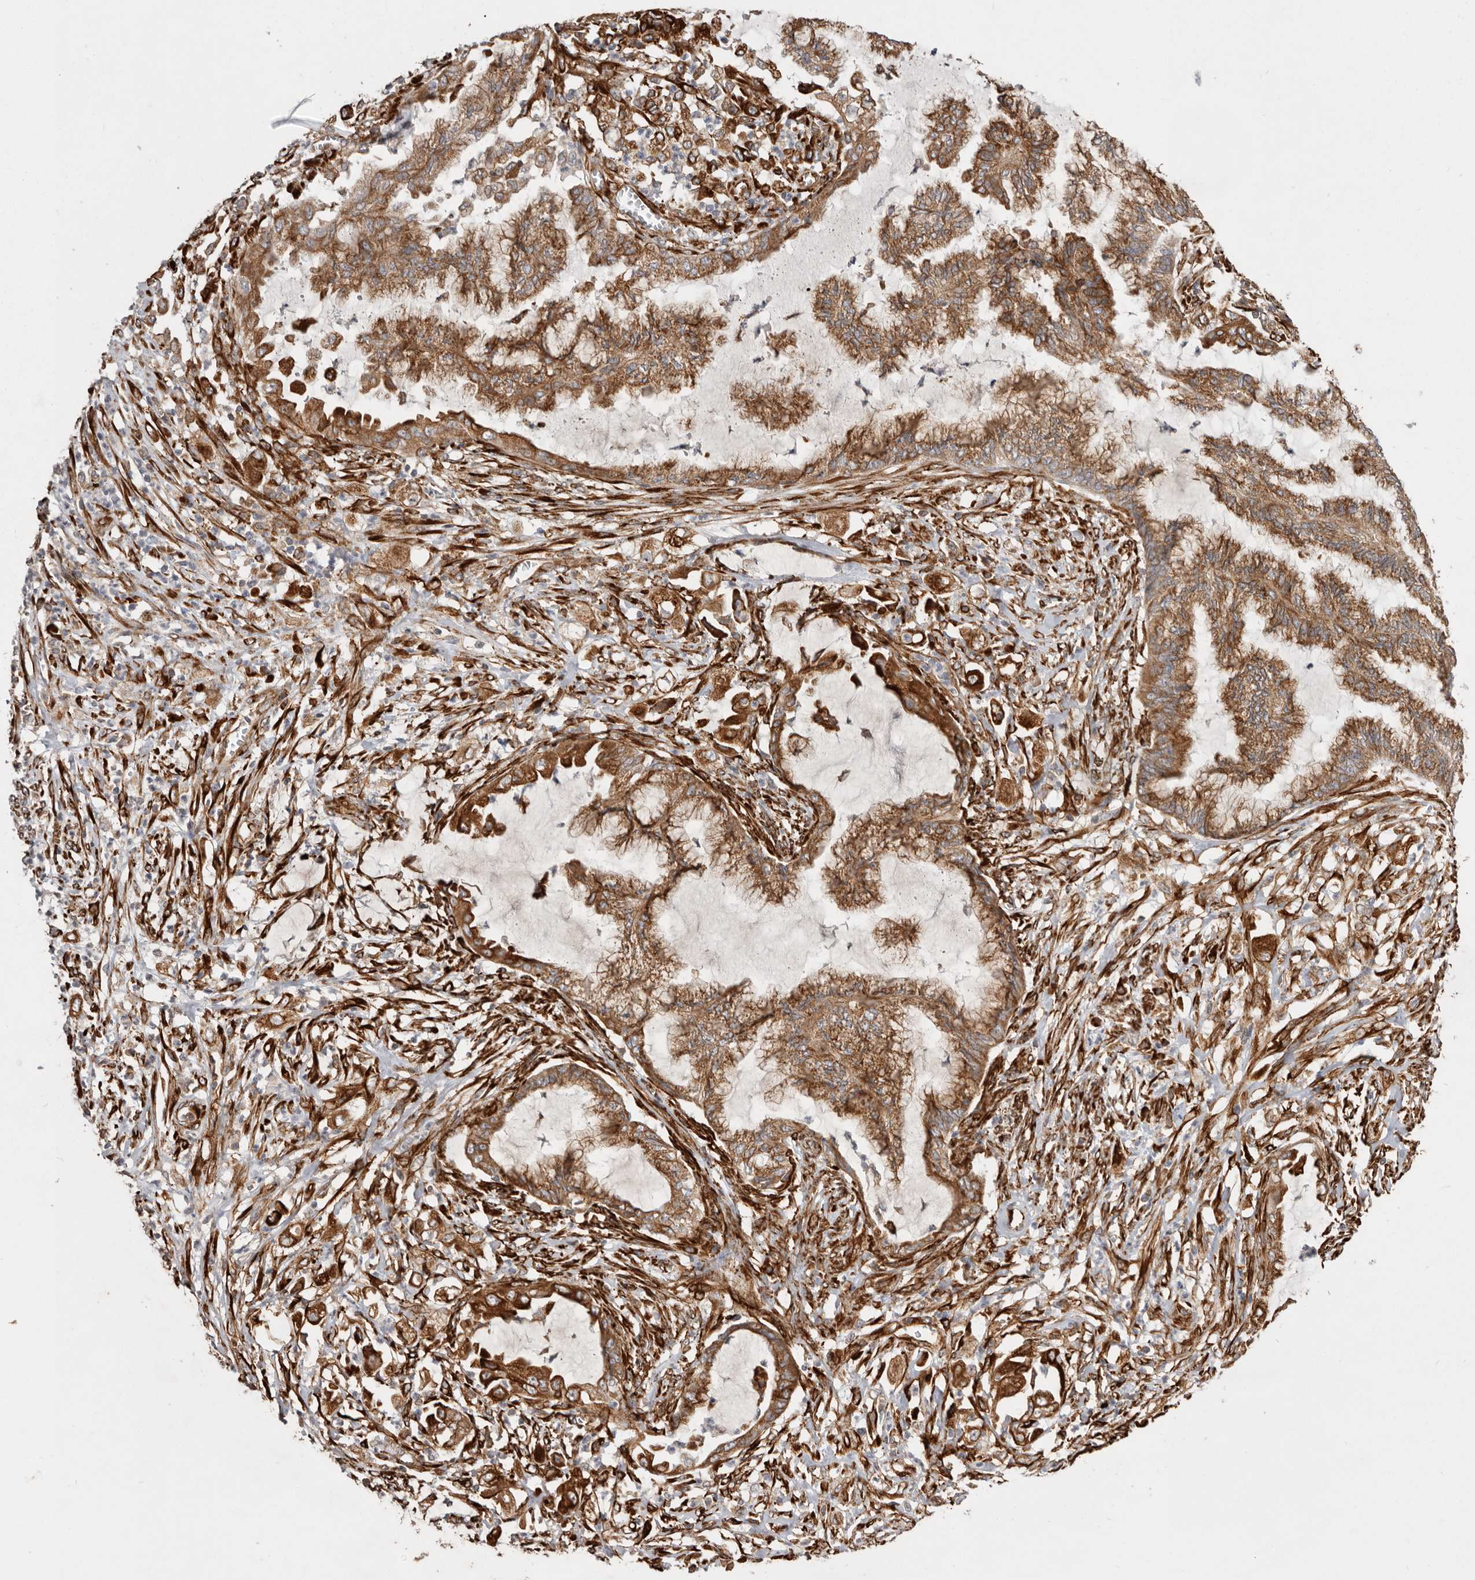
{"staining": {"intensity": "moderate", "quantity": ">75%", "location": "cytoplasmic/membranous"}, "tissue": "endometrial cancer", "cell_type": "Tumor cells", "image_type": "cancer", "snomed": [{"axis": "morphology", "description": "Adenocarcinoma, NOS"}, {"axis": "topography", "description": "Endometrium"}], "caption": "Brown immunohistochemical staining in adenocarcinoma (endometrial) reveals moderate cytoplasmic/membranous positivity in approximately >75% of tumor cells.", "gene": "WDTC1", "patient": {"sex": "female", "age": 86}}